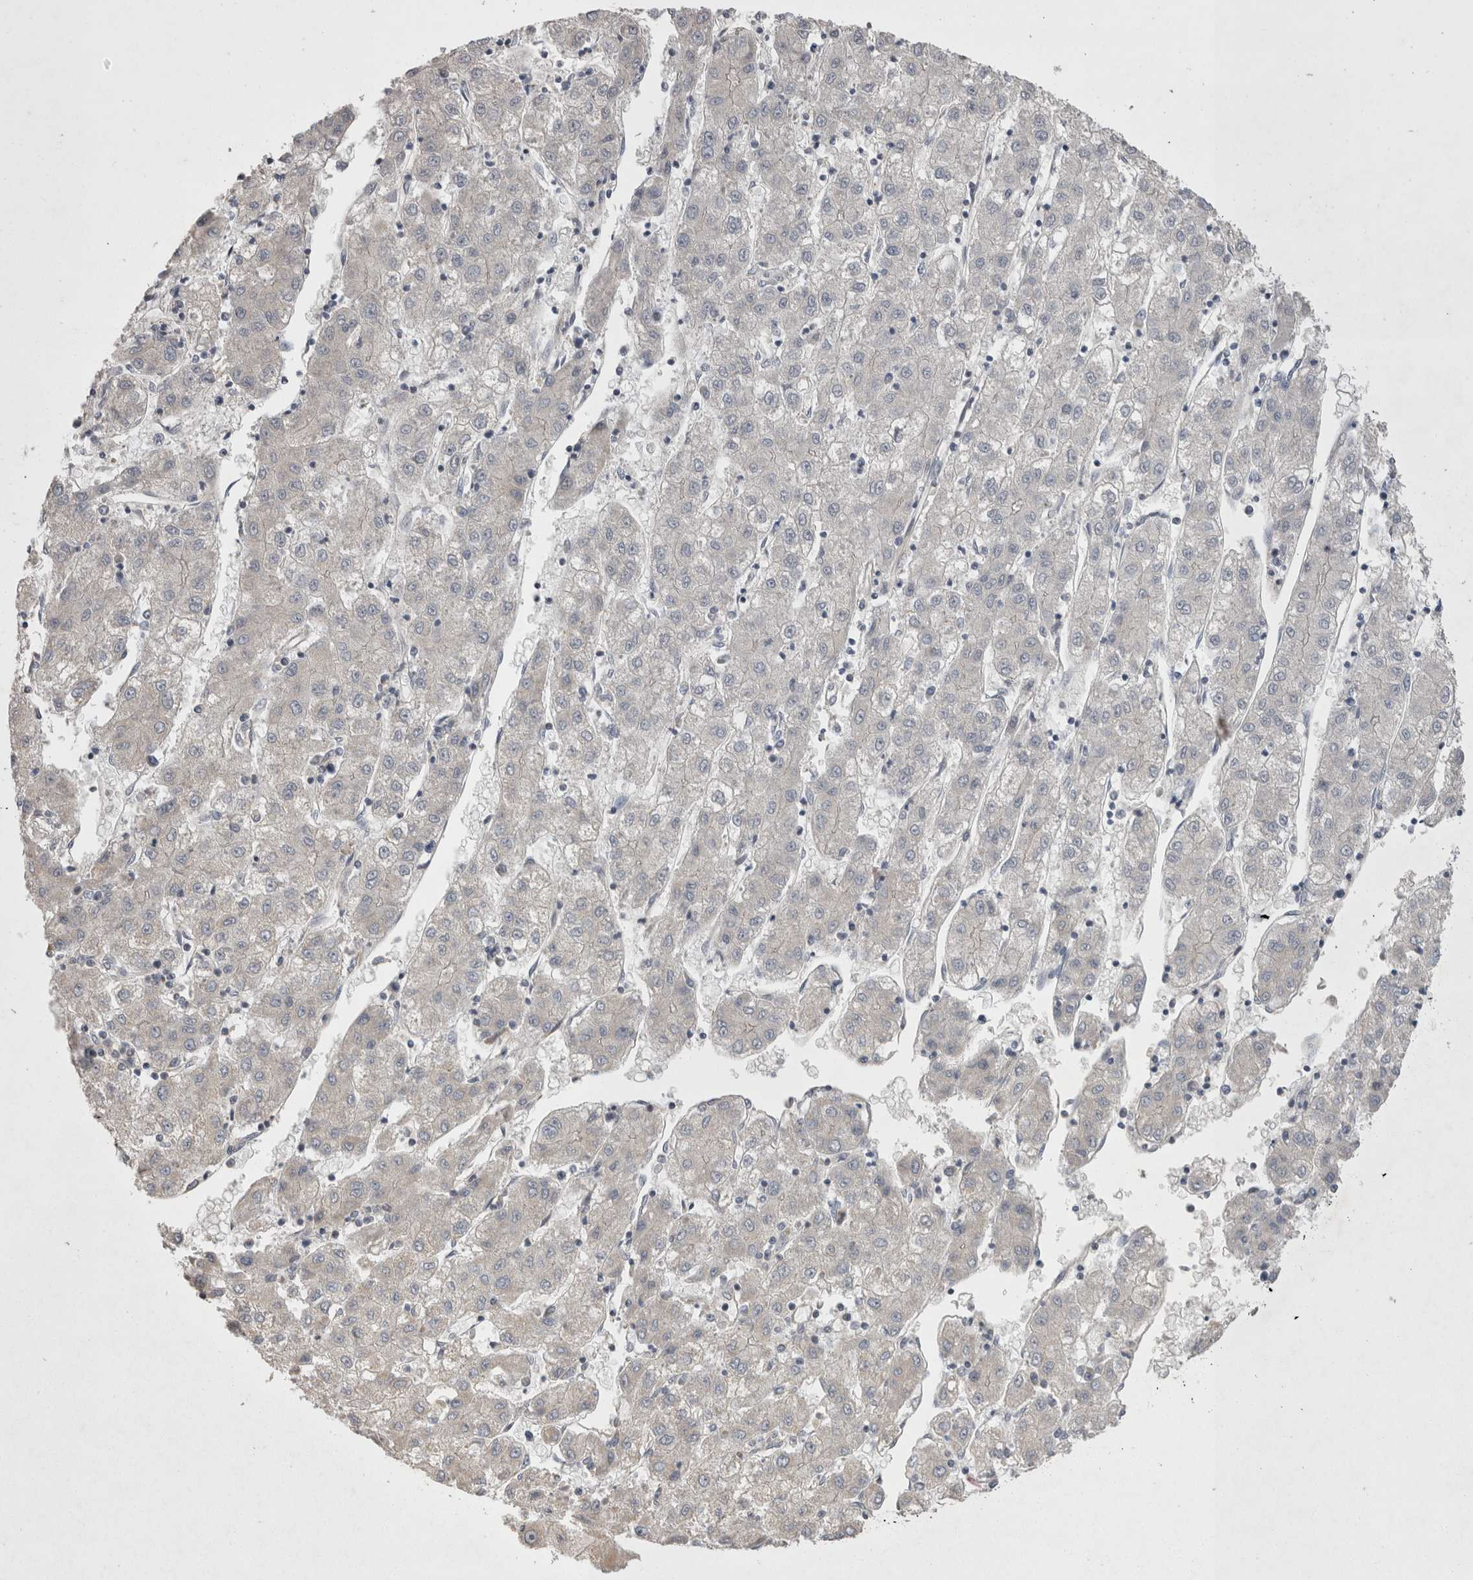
{"staining": {"intensity": "negative", "quantity": "none", "location": "none"}, "tissue": "liver cancer", "cell_type": "Tumor cells", "image_type": "cancer", "snomed": [{"axis": "morphology", "description": "Carcinoma, Hepatocellular, NOS"}, {"axis": "topography", "description": "Liver"}], "caption": "This photomicrograph is of liver cancer (hepatocellular carcinoma) stained with immunohistochemistry to label a protein in brown with the nuclei are counter-stained blue. There is no positivity in tumor cells.", "gene": "TSPOAP1", "patient": {"sex": "male", "age": 72}}